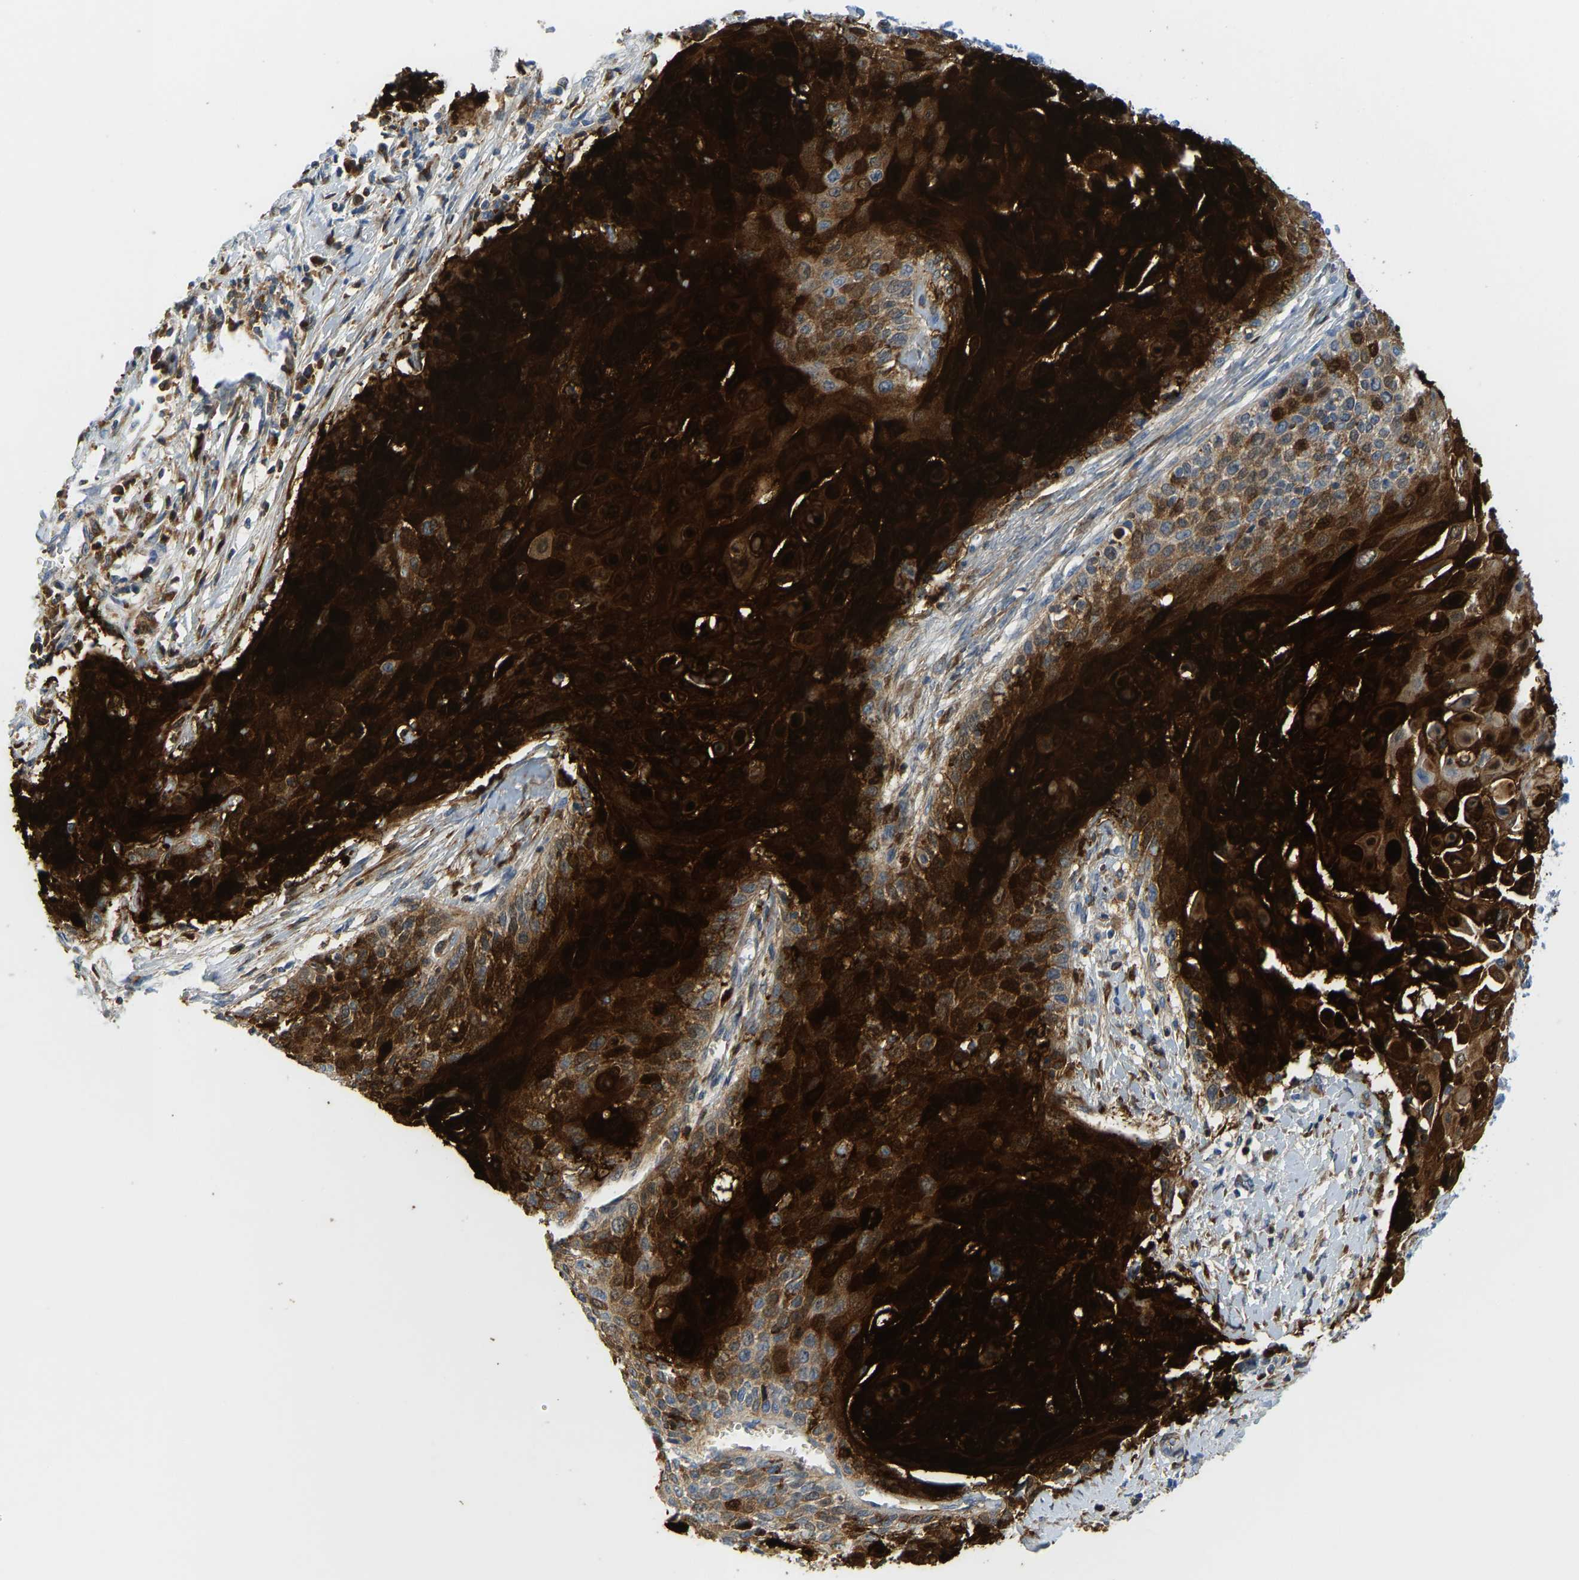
{"staining": {"intensity": "strong", "quantity": "25%-75%", "location": "cytoplasmic/membranous"}, "tissue": "cervical cancer", "cell_type": "Tumor cells", "image_type": "cancer", "snomed": [{"axis": "morphology", "description": "Squamous cell carcinoma, NOS"}, {"axis": "topography", "description": "Cervix"}], "caption": "Squamous cell carcinoma (cervical) stained for a protein reveals strong cytoplasmic/membranous positivity in tumor cells.", "gene": "SERPINB3", "patient": {"sex": "female", "age": 39}}